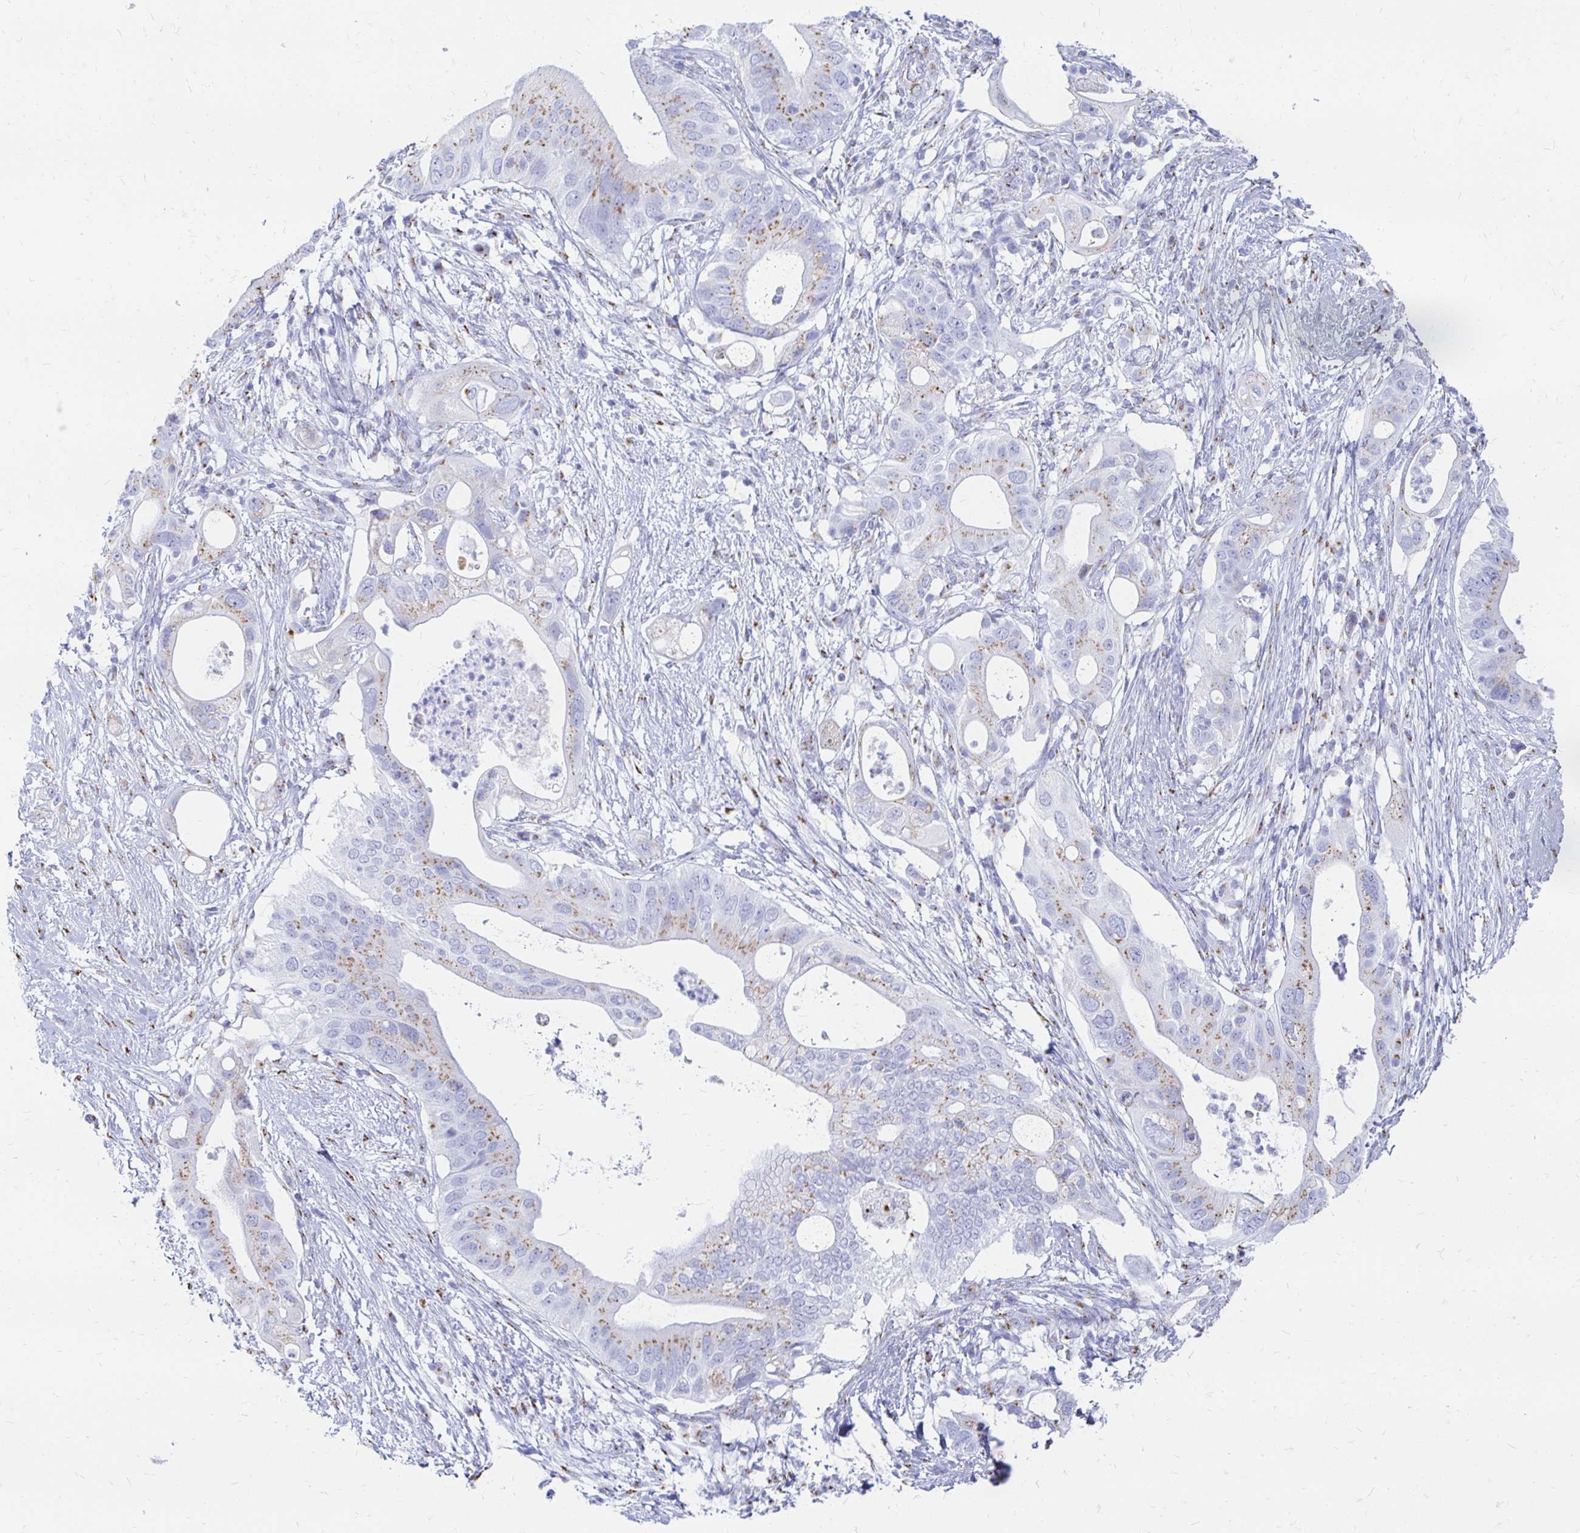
{"staining": {"intensity": "moderate", "quantity": ">75%", "location": "cytoplasmic/membranous"}, "tissue": "pancreatic cancer", "cell_type": "Tumor cells", "image_type": "cancer", "snomed": [{"axis": "morphology", "description": "Adenocarcinoma, NOS"}, {"axis": "topography", "description": "Pancreas"}], "caption": "Human pancreatic cancer stained for a protein (brown) displays moderate cytoplasmic/membranous positive staining in approximately >75% of tumor cells.", "gene": "PAGE4", "patient": {"sex": "female", "age": 72}}